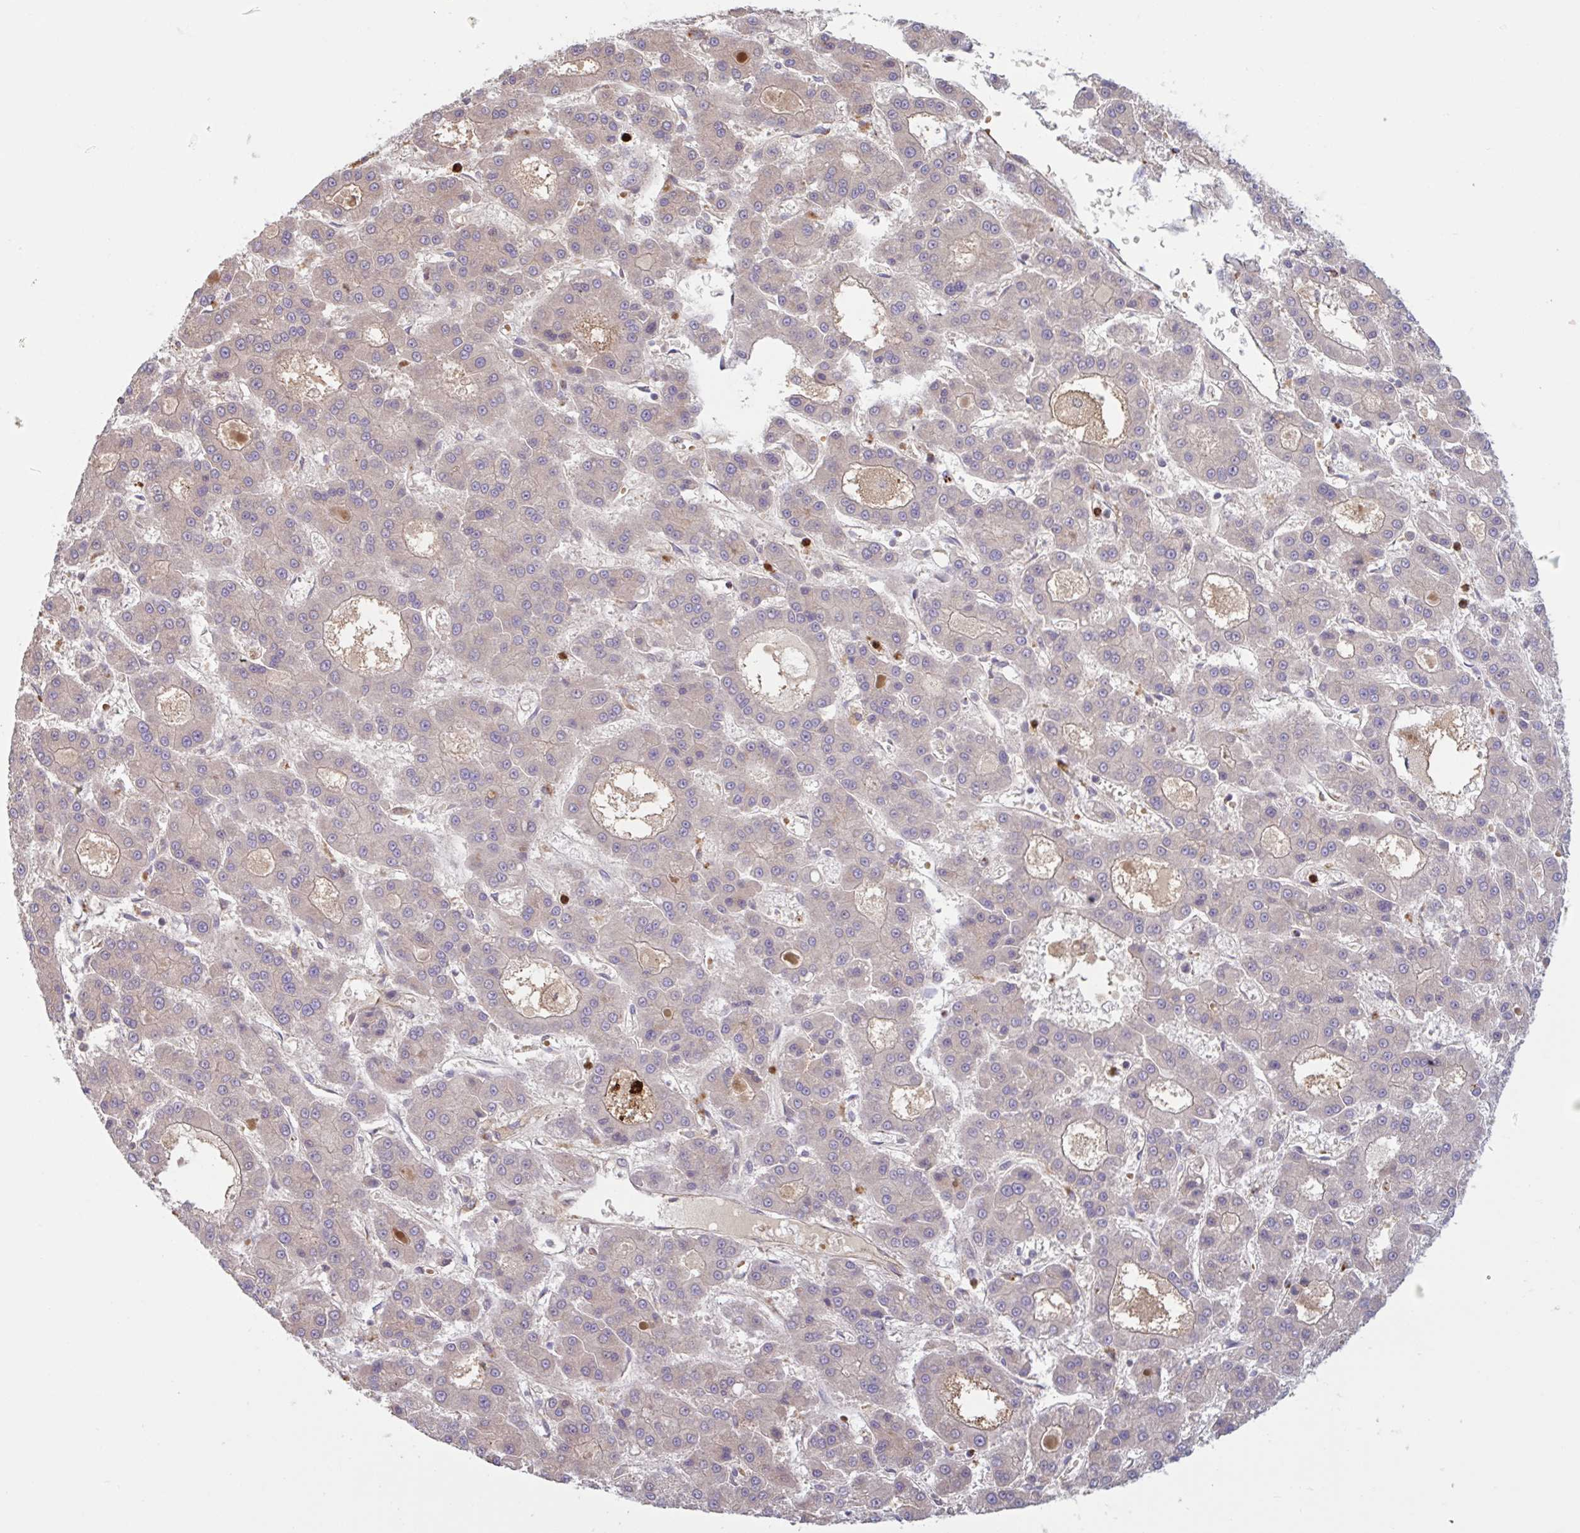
{"staining": {"intensity": "weak", "quantity": "<25%", "location": "cytoplasmic/membranous"}, "tissue": "liver cancer", "cell_type": "Tumor cells", "image_type": "cancer", "snomed": [{"axis": "morphology", "description": "Carcinoma, Hepatocellular, NOS"}, {"axis": "topography", "description": "Liver"}], "caption": "This is an IHC image of liver cancer. There is no expression in tumor cells.", "gene": "IL1R1", "patient": {"sex": "male", "age": 70}}